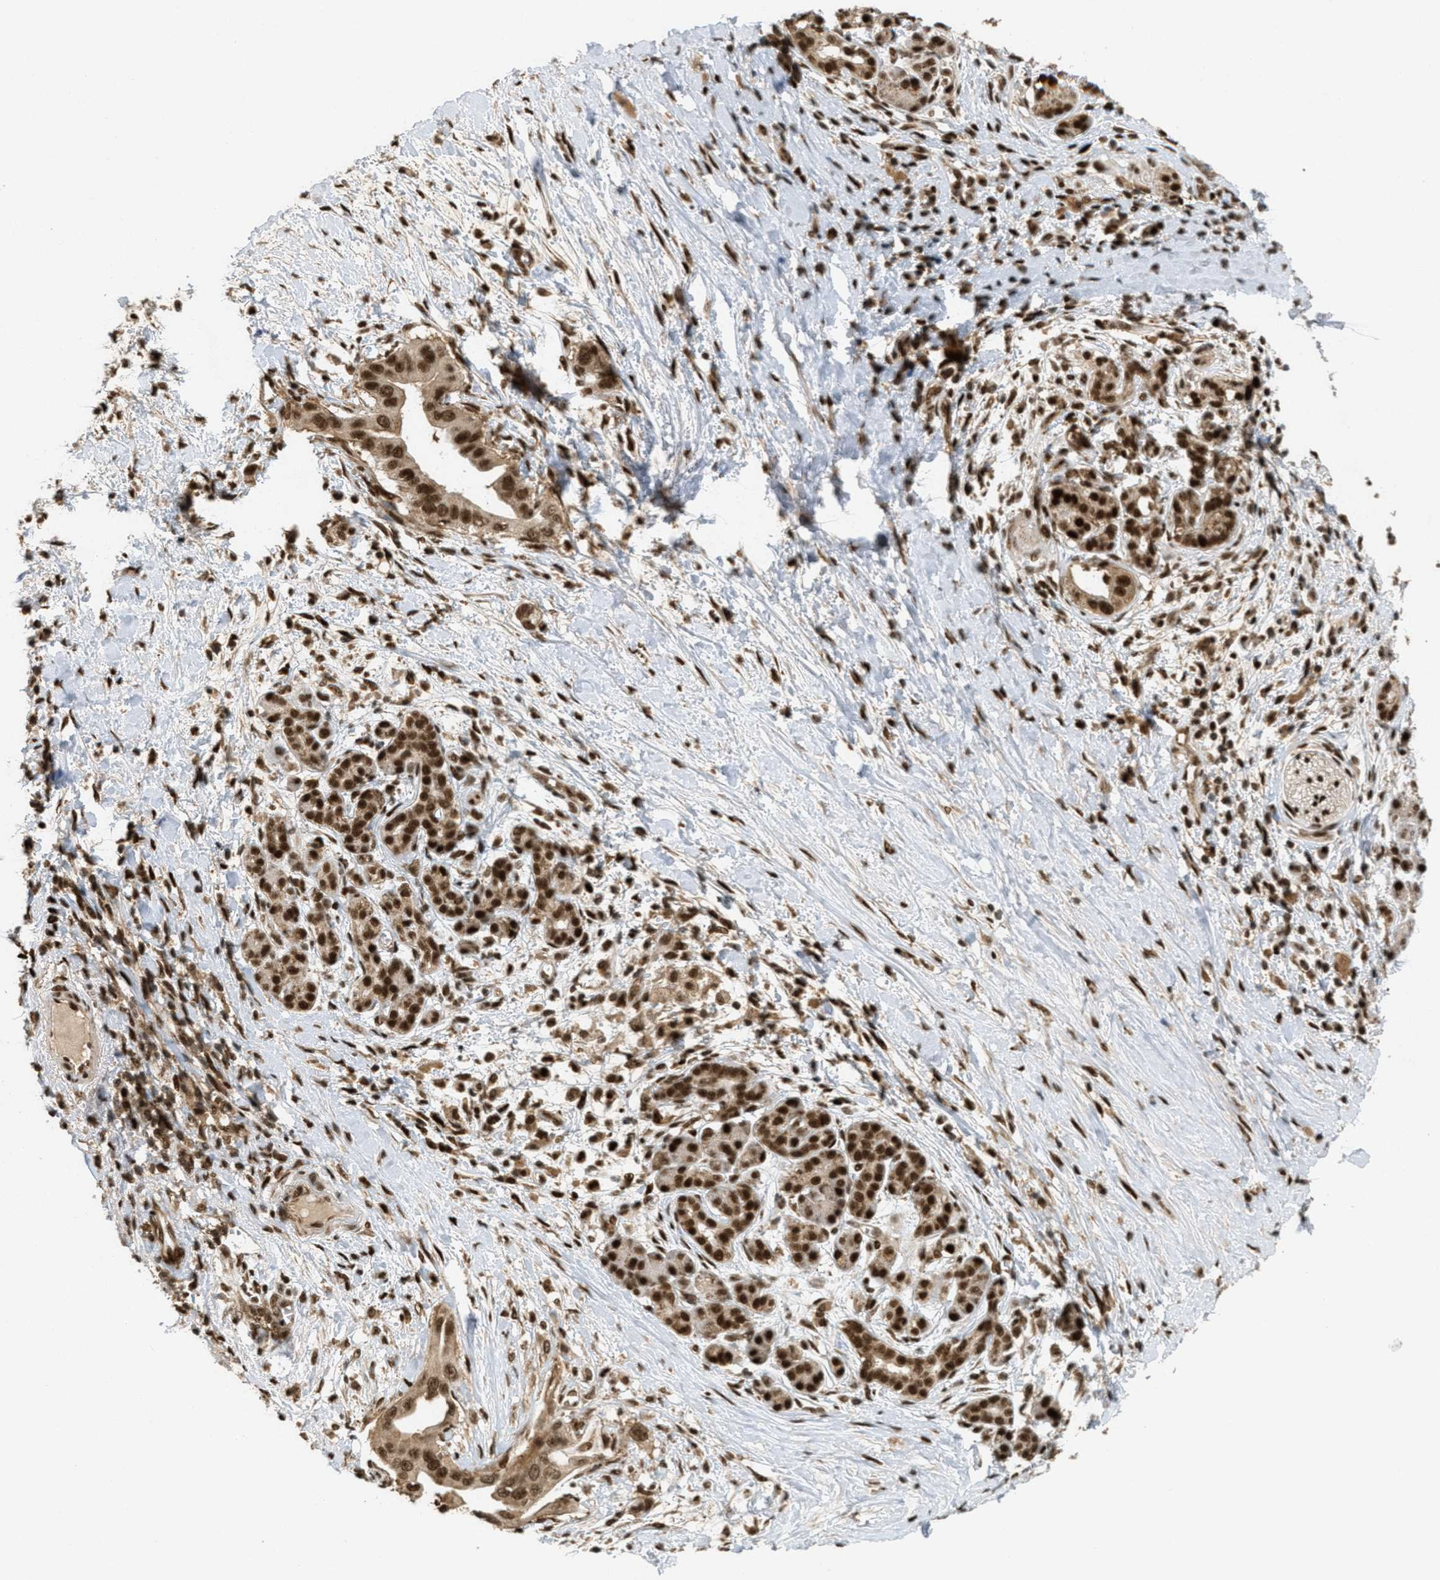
{"staining": {"intensity": "strong", "quantity": ">75%", "location": "cytoplasmic/membranous,nuclear"}, "tissue": "pancreatic cancer", "cell_type": "Tumor cells", "image_type": "cancer", "snomed": [{"axis": "morphology", "description": "Adenocarcinoma, NOS"}, {"axis": "topography", "description": "Pancreas"}], "caption": "Pancreatic cancer (adenocarcinoma) stained for a protein (brown) reveals strong cytoplasmic/membranous and nuclear positive expression in approximately >75% of tumor cells.", "gene": "TLK1", "patient": {"sex": "male", "age": 55}}